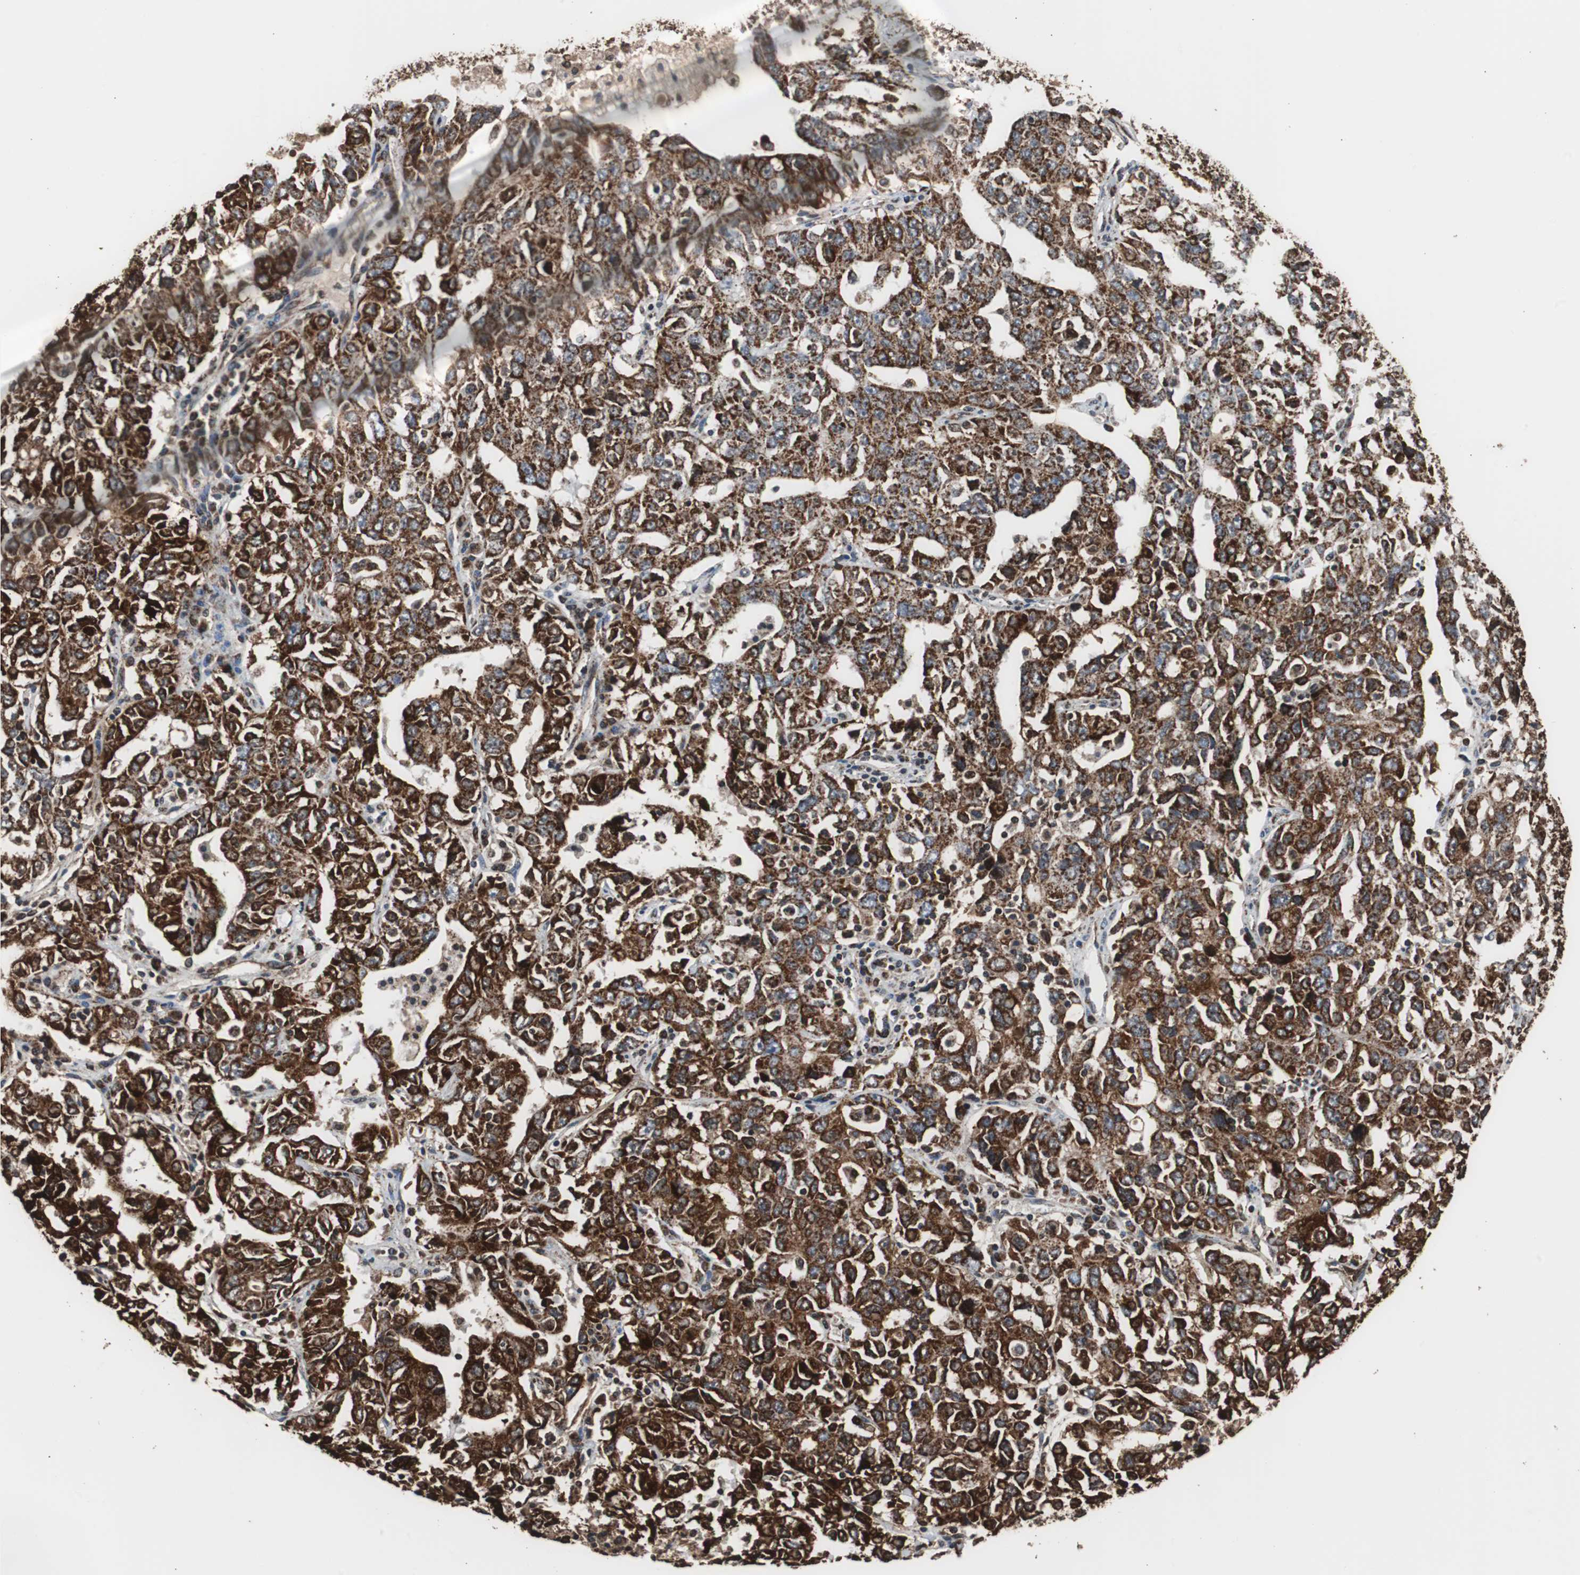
{"staining": {"intensity": "strong", "quantity": ">75%", "location": "cytoplasmic/membranous"}, "tissue": "ovarian cancer", "cell_type": "Tumor cells", "image_type": "cancer", "snomed": [{"axis": "morphology", "description": "Carcinoma, endometroid"}, {"axis": "topography", "description": "Ovary"}], "caption": "Immunohistochemical staining of ovarian cancer (endometroid carcinoma) demonstrates high levels of strong cytoplasmic/membranous protein positivity in approximately >75% of tumor cells.", "gene": "HSPA9", "patient": {"sex": "female", "age": 62}}